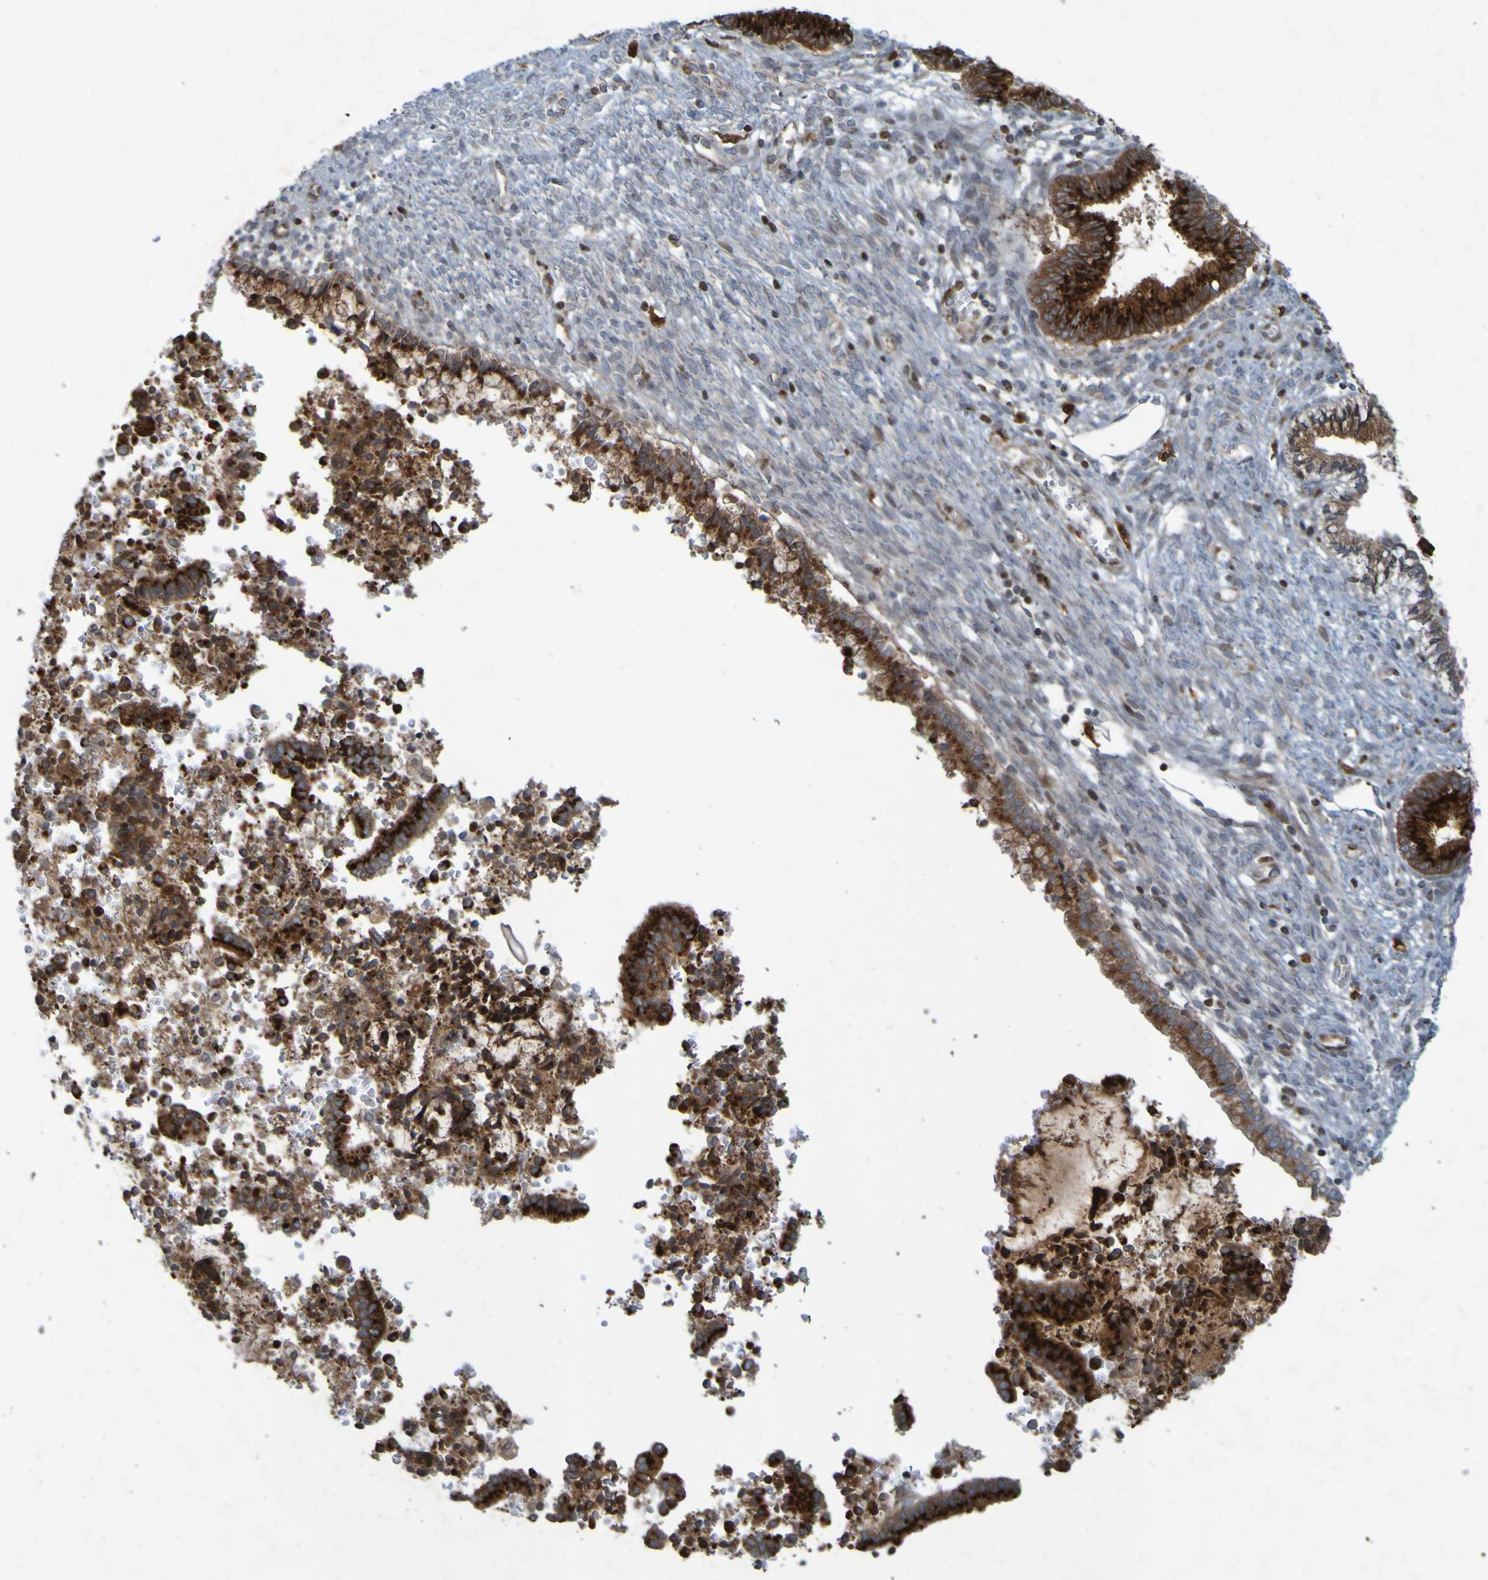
{"staining": {"intensity": "strong", "quantity": ">75%", "location": "cytoplasmic/membranous"}, "tissue": "cervical cancer", "cell_type": "Tumor cells", "image_type": "cancer", "snomed": [{"axis": "morphology", "description": "Adenocarcinoma, NOS"}, {"axis": "topography", "description": "Cervix"}], "caption": "This photomicrograph reveals cervical cancer stained with immunohistochemistry to label a protein in brown. The cytoplasmic/membranous of tumor cells show strong positivity for the protein. Nuclei are counter-stained blue.", "gene": "GUCY1A1", "patient": {"sex": "female", "age": 44}}